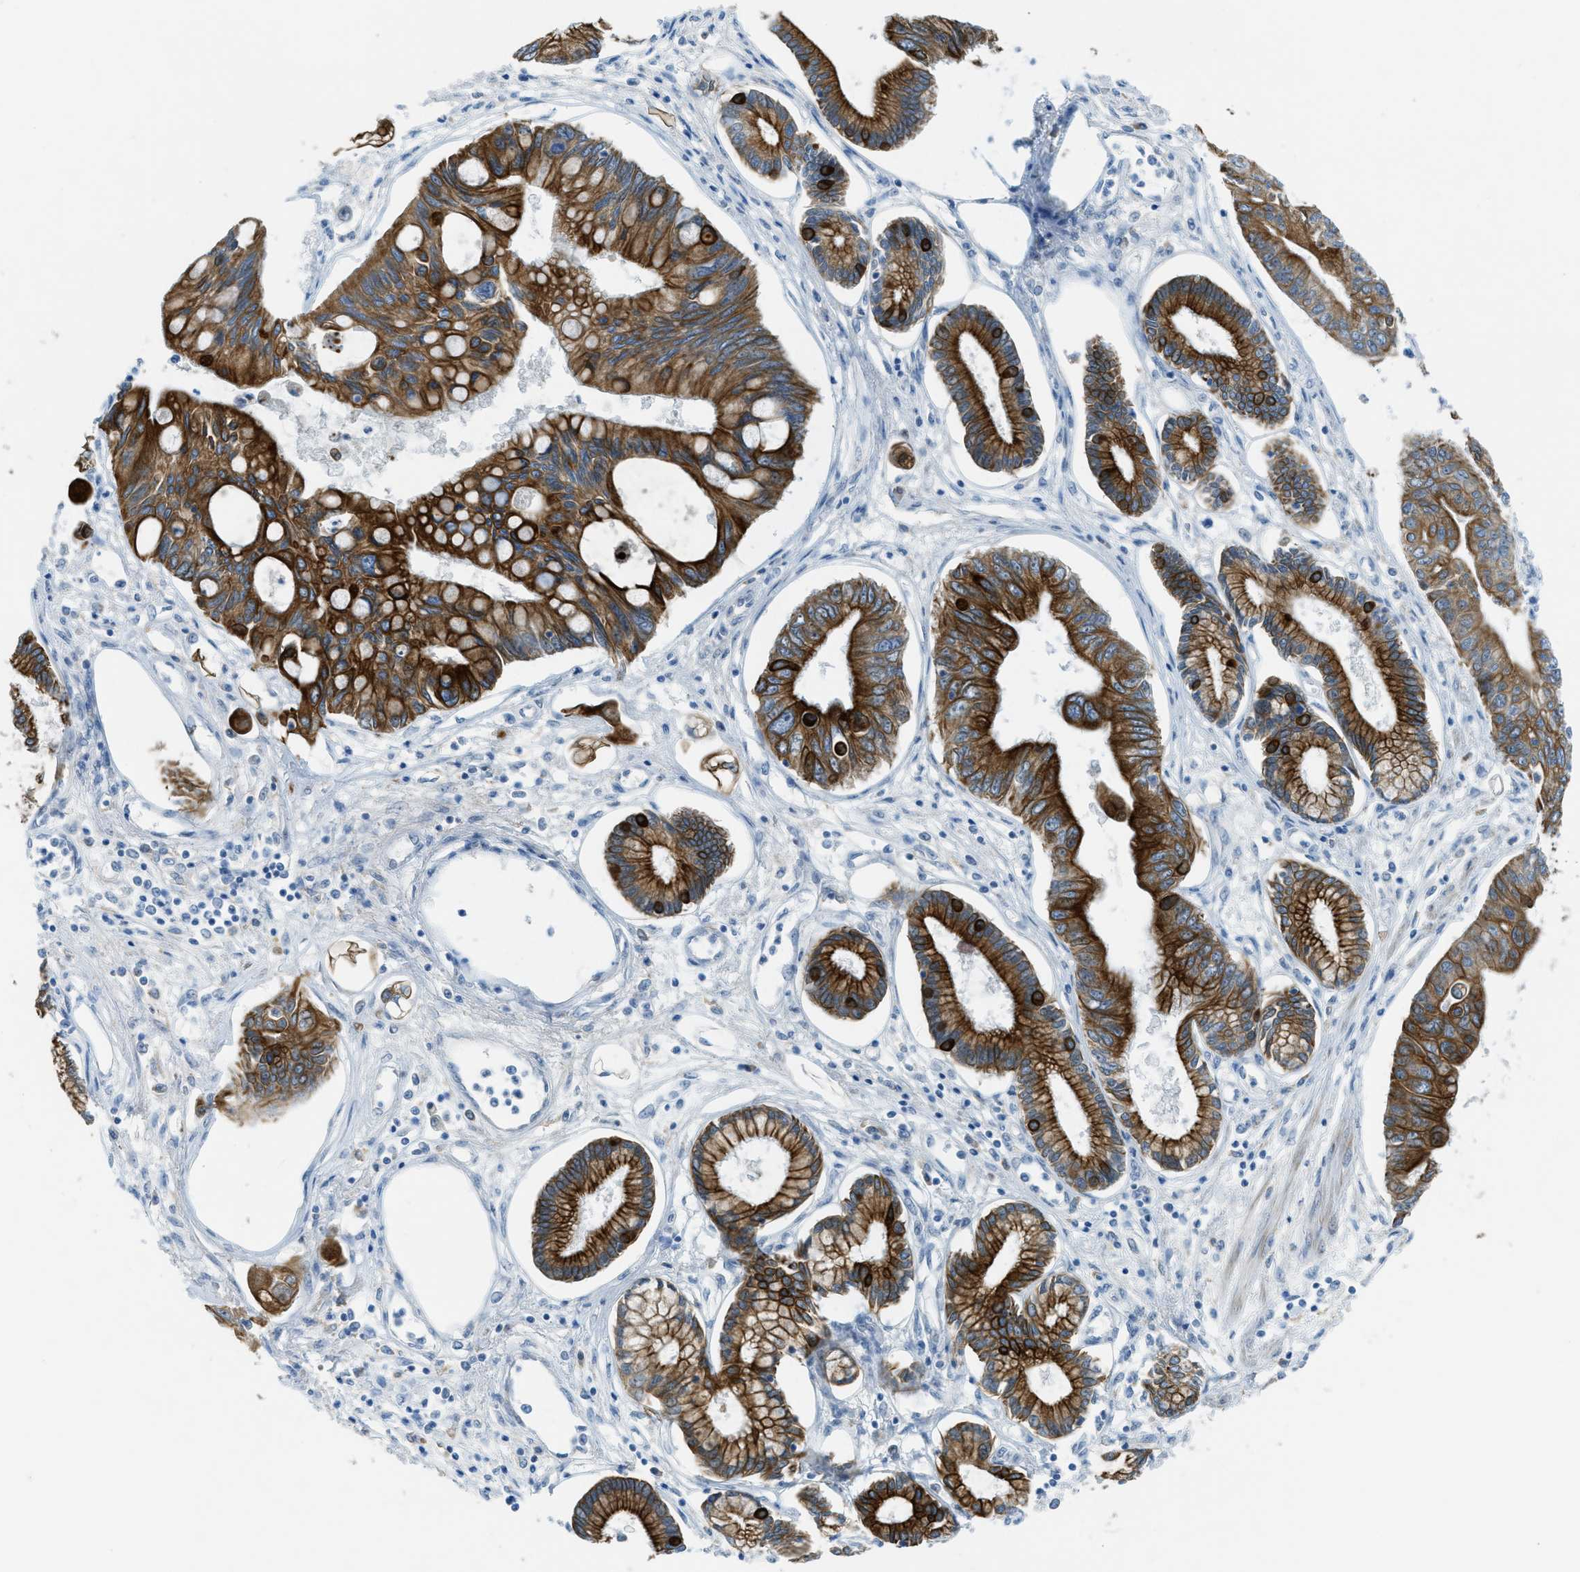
{"staining": {"intensity": "strong", "quantity": ">75%", "location": "cytoplasmic/membranous"}, "tissue": "pancreatic cancer", "cell_type": "Tumor cells", "image_type": "cancer", "snomed": [{"axis": "morphology", "description": "Adenocarcinoma, NOS"}, {"axis": "topography", "description": "Pancreas"}], "caption": "Immunohistochemistry (IHC) staining of pancreatic cancer, which reveals high levels of strong cytoplasmic/membranous staining in about >75% of tumor cells indicating strong cytoplasmic/membranous protein expression. The staining was performed using DAB (brown) for protein detection and nuclei were counterstained in hematoxylin (blue).", "gene": "KLHL8", "patient": {"sex": "female", "age": 77}}